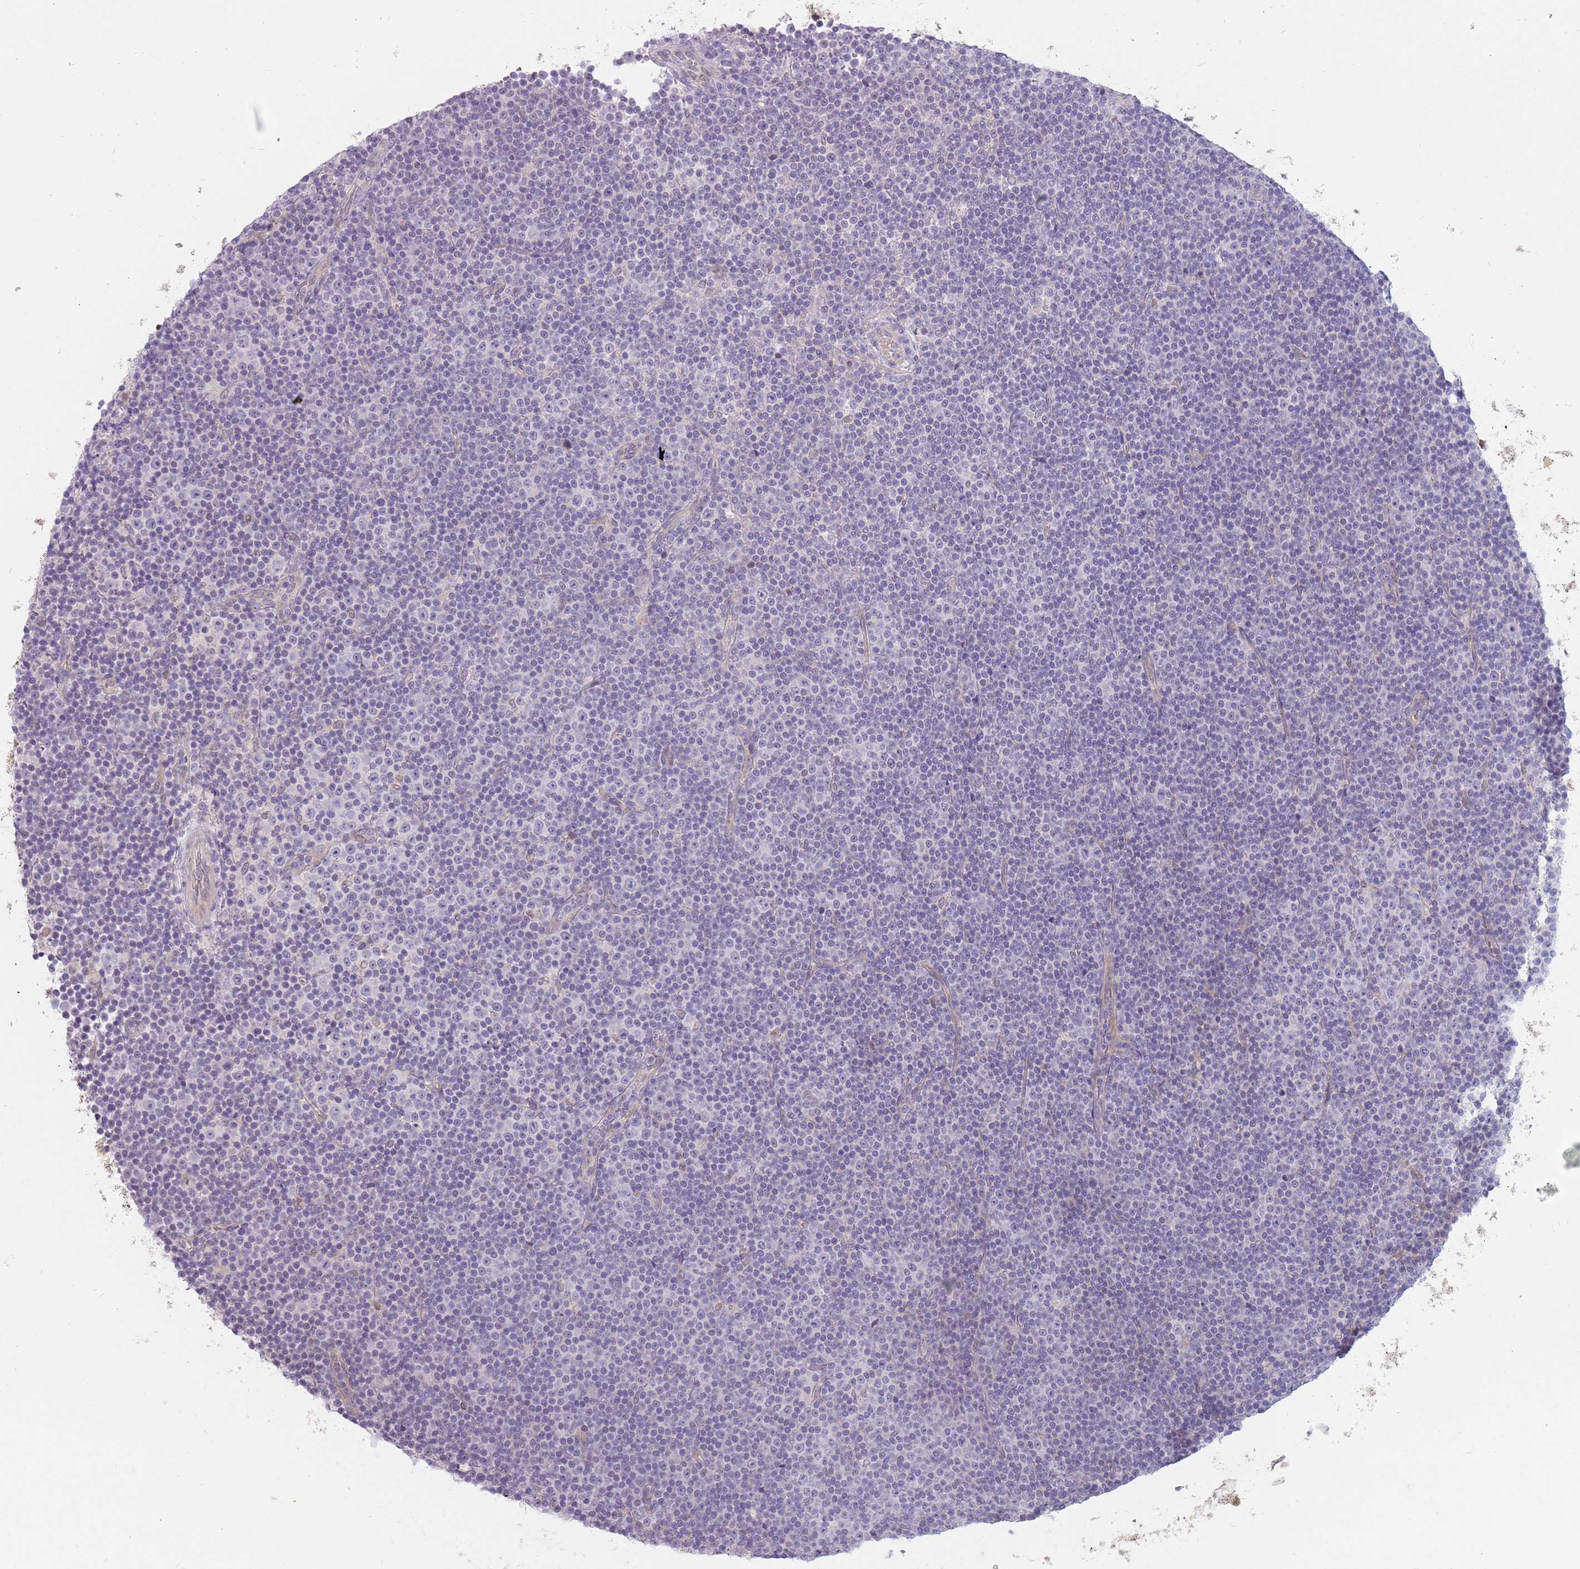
{"staining": {"intensity": "negative", "quantity": "none", "location": "none"}, "tissue": "lymphoma", "cell_type": "Tumor cells", "image_type": "cancer", "snomed": [{"axis": "morphology", "description": "Malignant lymphoma, non-Hodgkin's type, Low grade"}, {"axis": "topography", "description": "Lymph node"}], "caption": "Low-grade malignant lymphoma, non-Hodgkin's type was stained to show a protein in brown. There is no significant positivity in tumor cells.", "gene": "DDX4", "patient": {"sex": "female", "age": 67}}